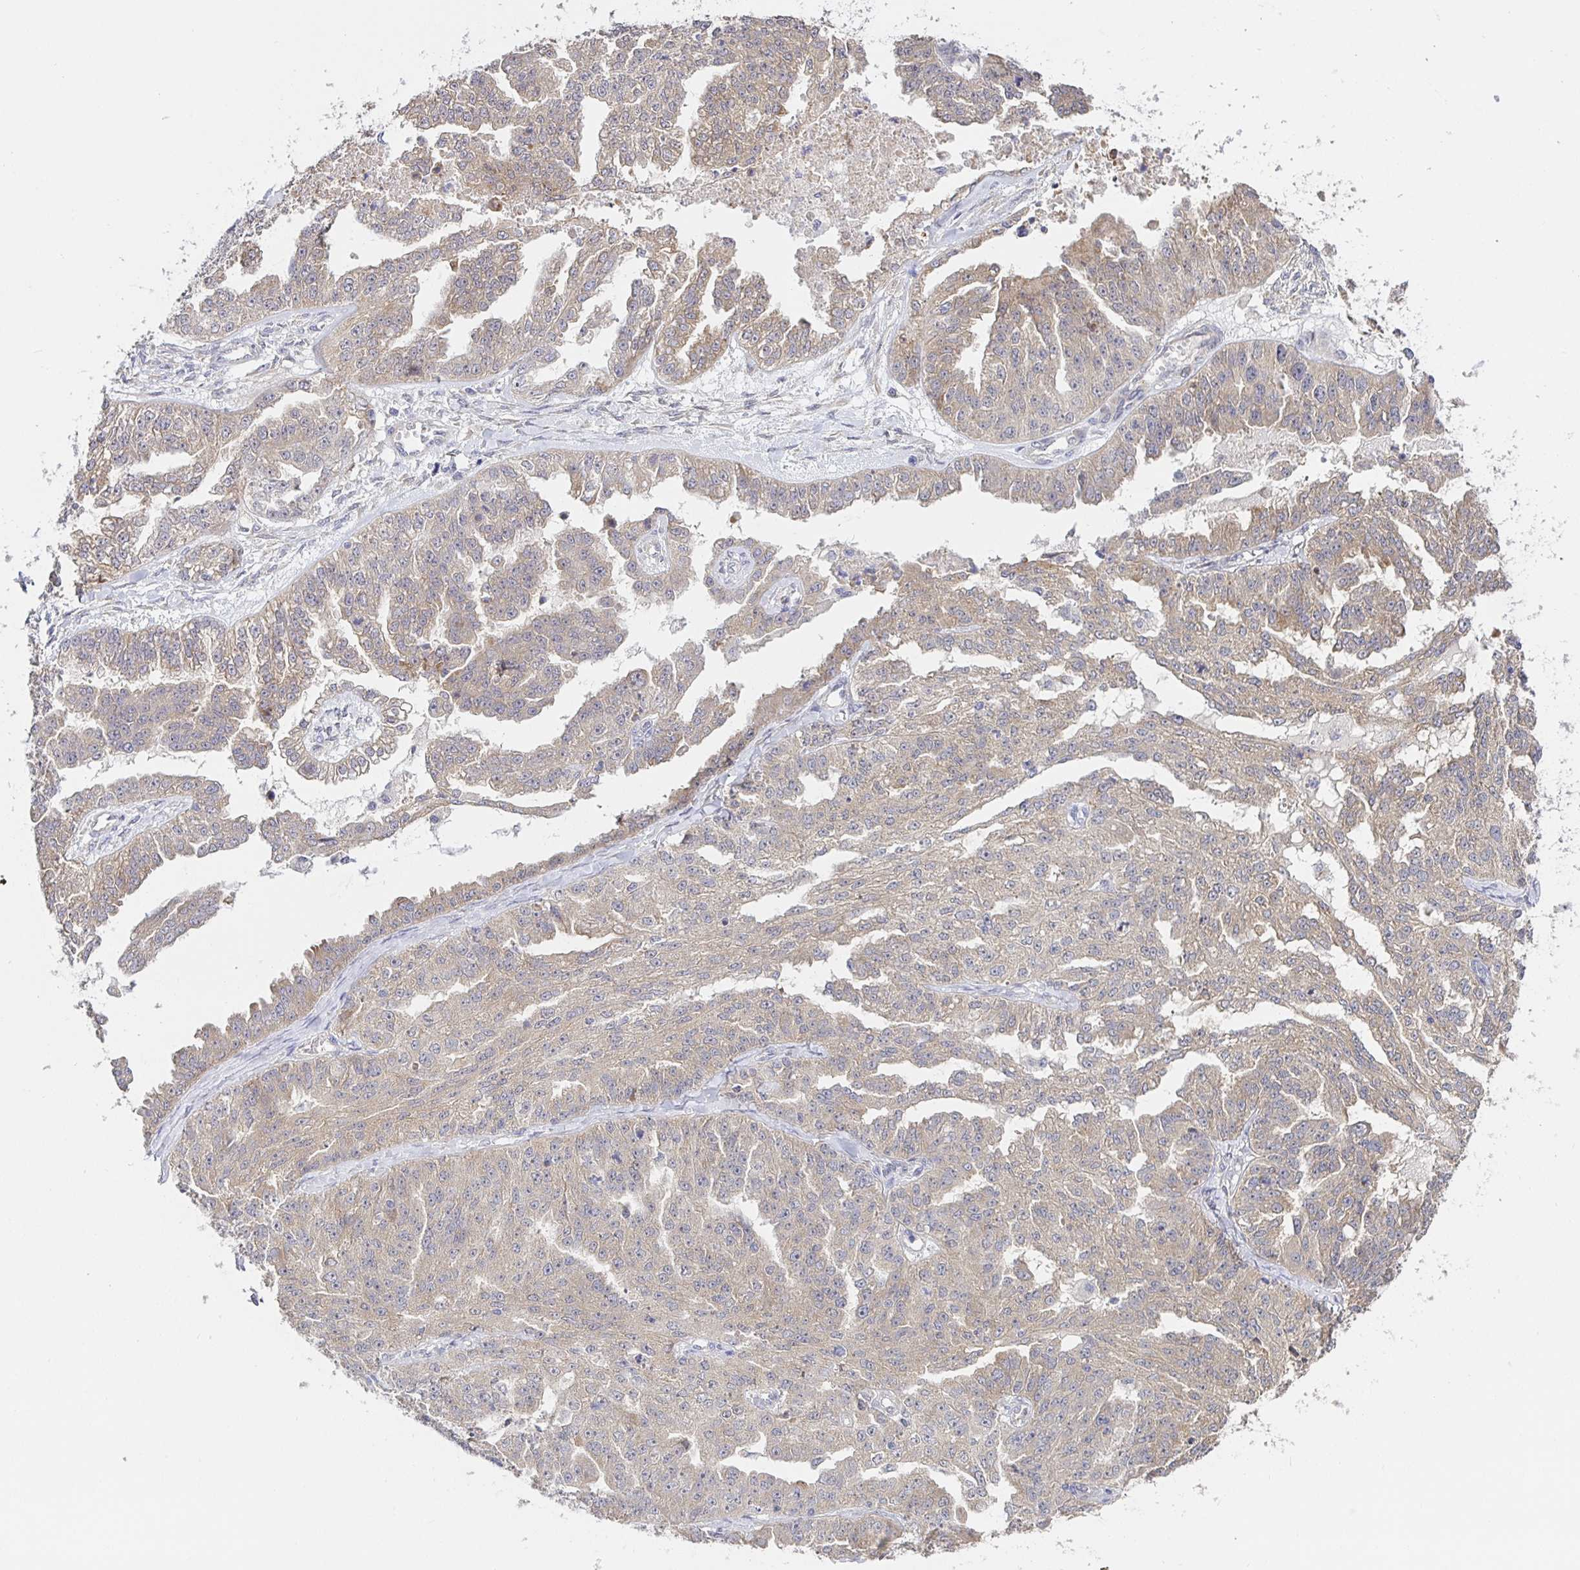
{"staining": {"intensity": "weak", "quantity": ">75%", "location": "cytoplasmic/membranous"}, "tissue": "ovarian cancer", "cell_type": "Tumor cells", "image_type": "cancer", "snomed": [{"axis": "morphology", "description": "Cystadenocarcinoma, serous, NOS"}, {"axis": "topography", "description": "Ovary"}], "caption": "A brown stain shows weak cytoplasmic/membranous expression of a protein in ovarian serous cystadenocarcinoma tumor cells.", "gene": "ZDHHC11", "patient": {"sex": "female", "age": 58}}